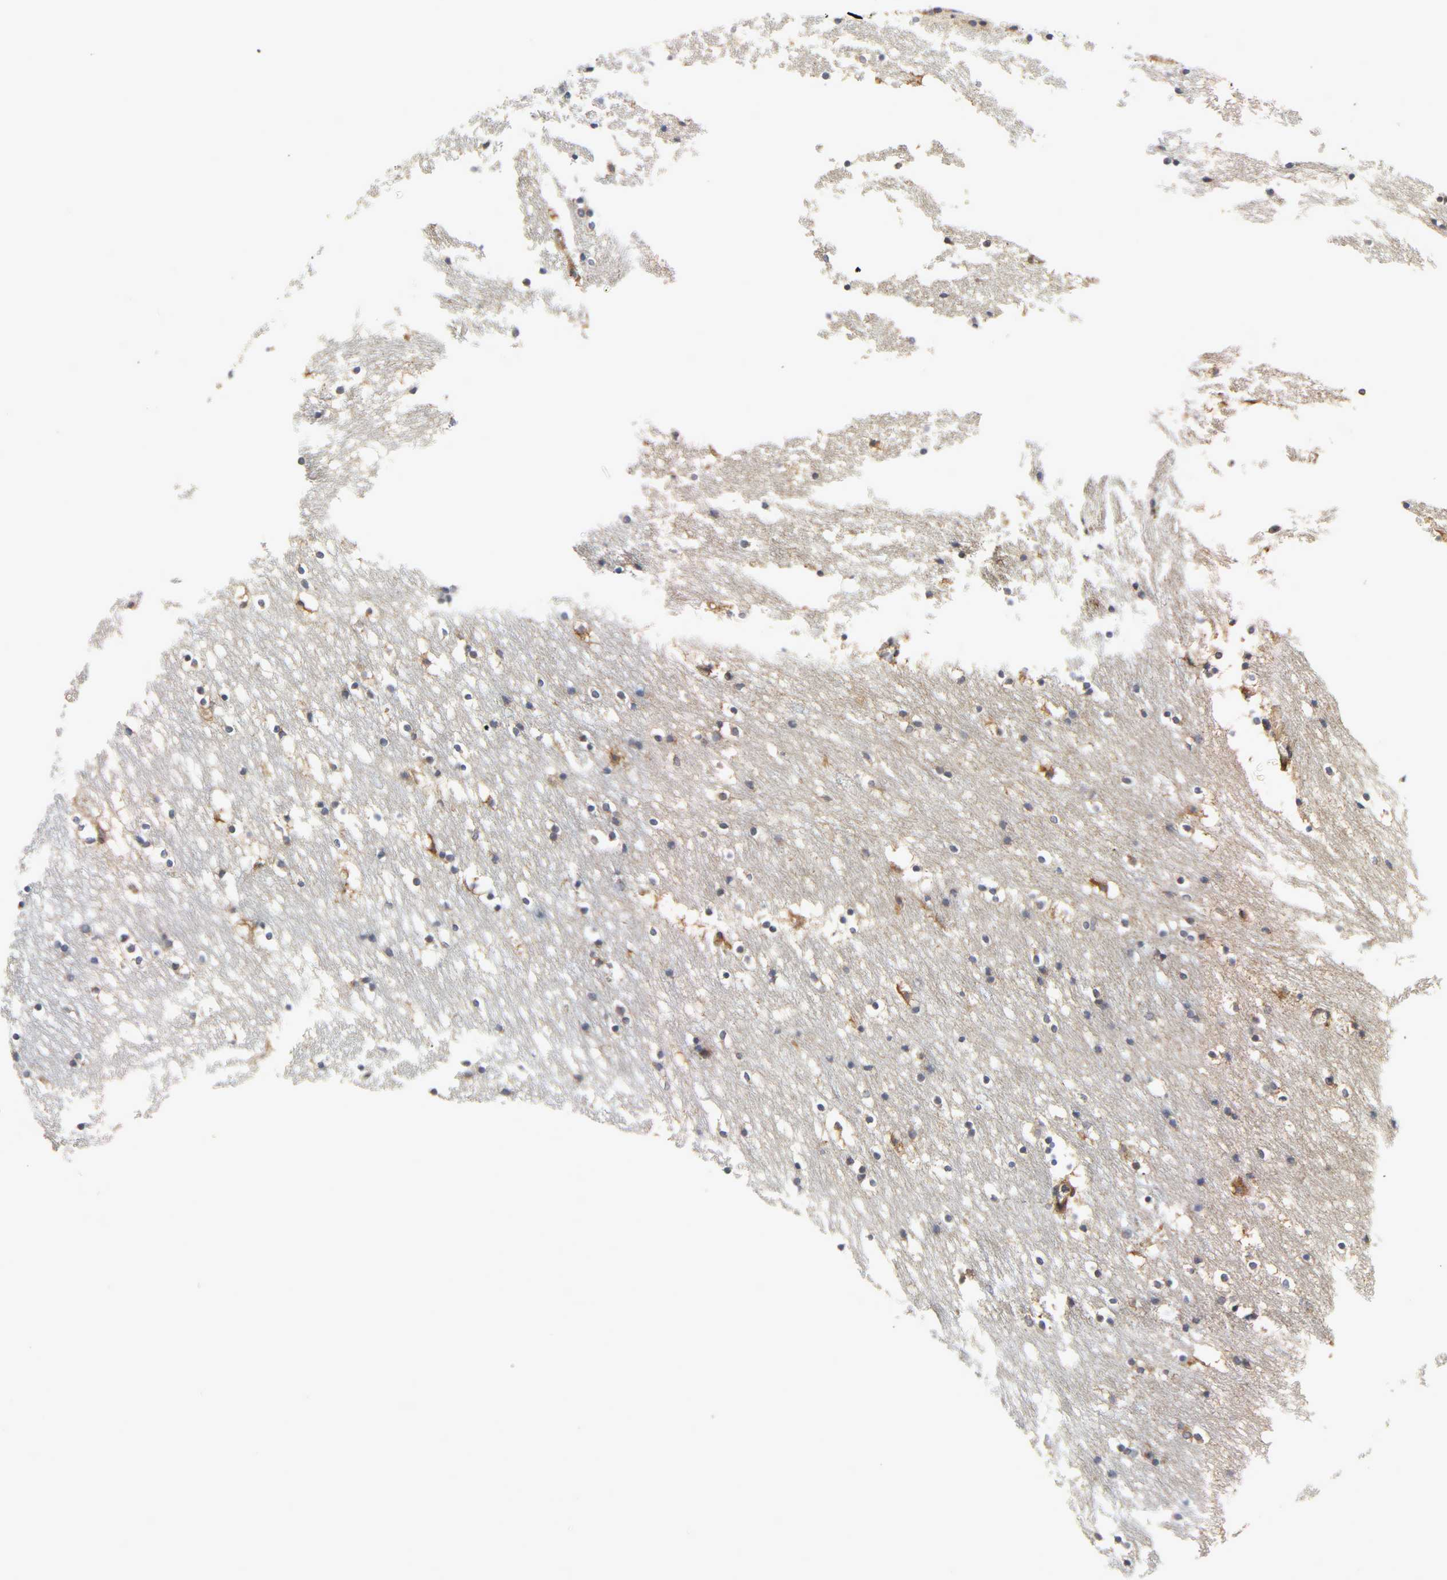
{"staining": {"intensity": "weak", "quantity": "25%-75%", "location": "cytoplasmic/membranous"}, "tissue": "caudate", "cell_type": "Glial cells", "image_type": "normal", "snomed": [{"axis": "morphology", "description": "Normal tissue, NOS"}, {"axis": "topography", "description": "Lateral ventricle wall"}], "caption": "Protein positivity by immunohistochemistry demonstrates weak cytoplasmic/membranous positivity in approximately 25%-75% of glial cells in benign caudate.", "gene": "BAX", "patient": {"sex": "male", "age": 45}}